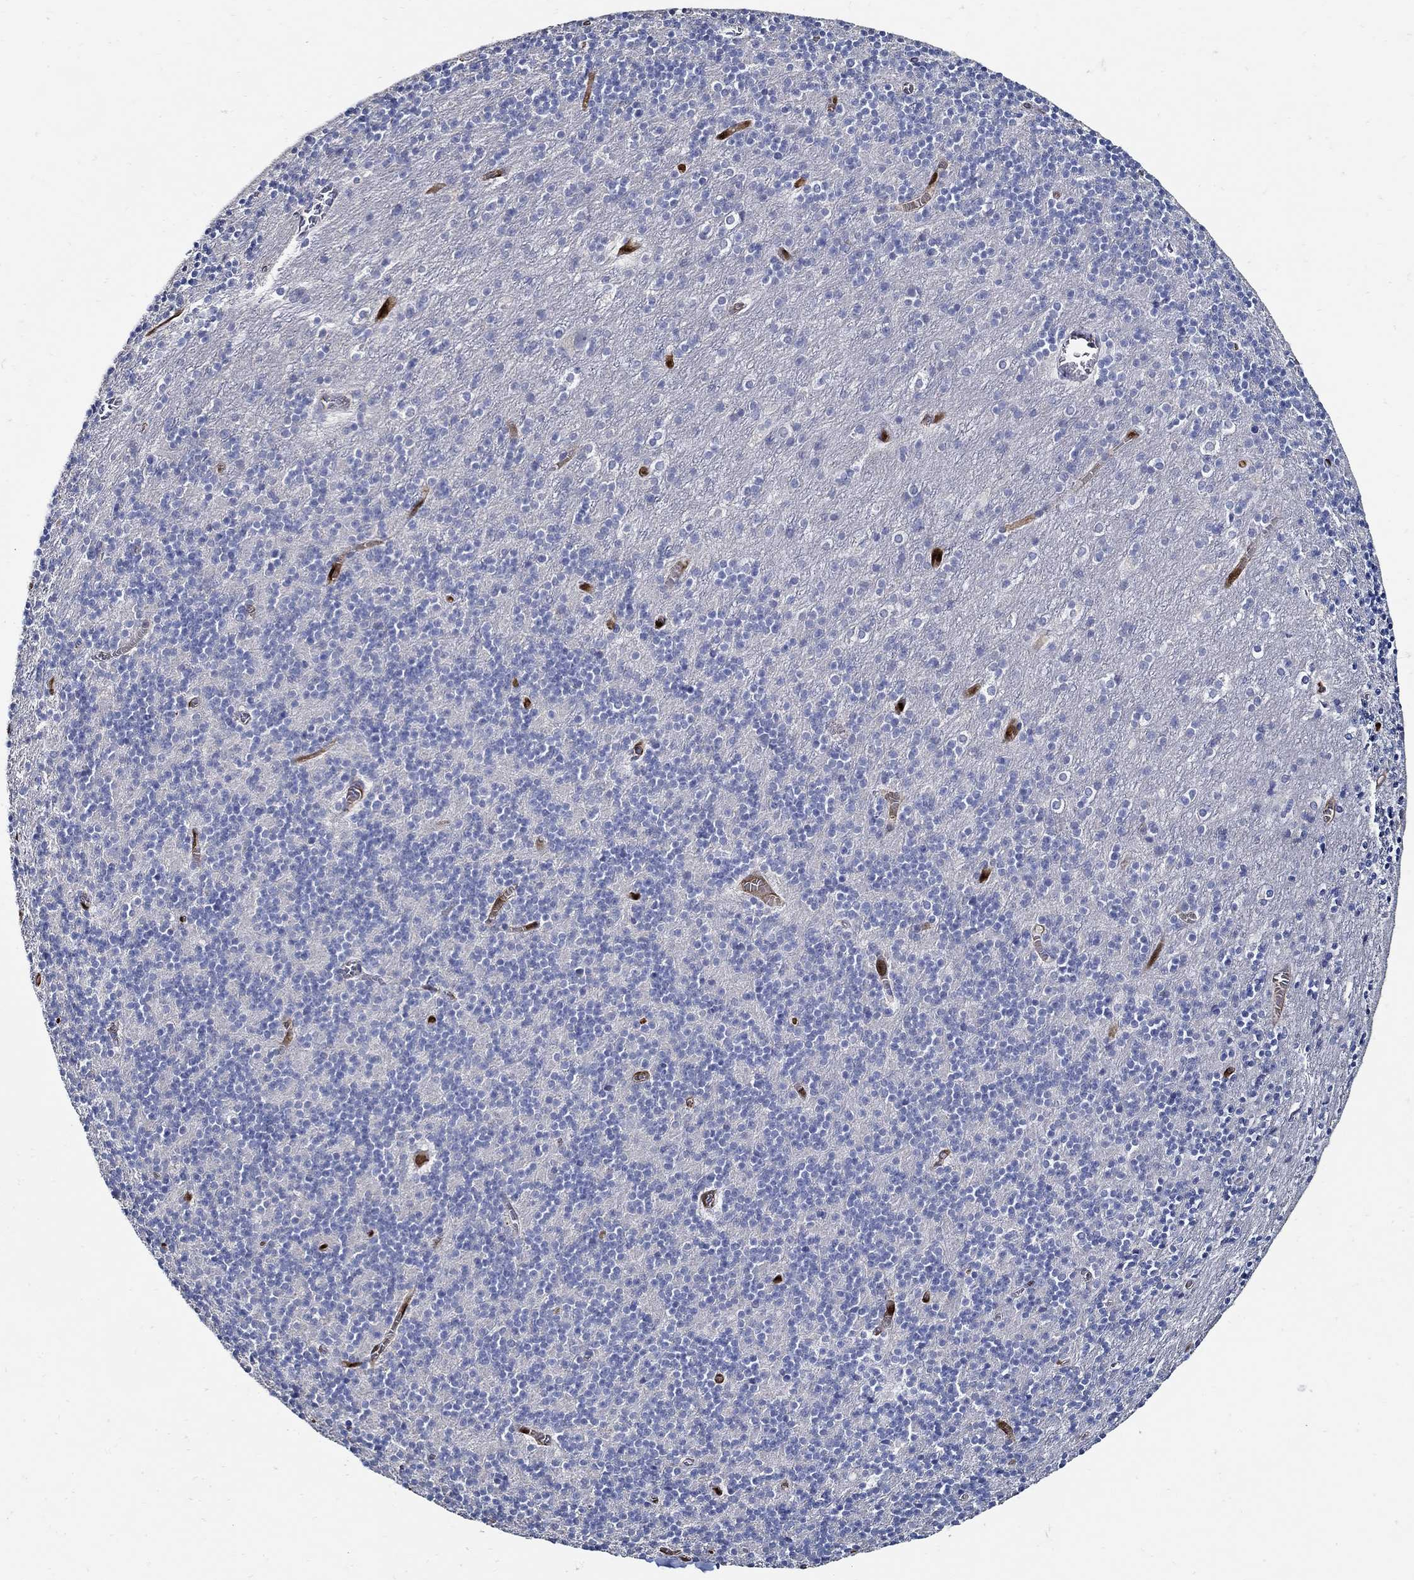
{"staining": {"intensity": "negative", "quantity": "none", "location": "none"}, "tissue": "cerebellum", "cell_type": "Cells in granular layer", "image_type": "normal", "snomed": [{"axis": "morphology", "description": "Normal tissue, NOS"}, {"axis": "topography", "description": "Cerebellum"}], "caption": "A high-resolution image shows IHC staining of normal cerebellum, which reveals no significant expression in cells in granular layer.", "gene": "PRX", "patient": {"sex": "male", "age": 70}}